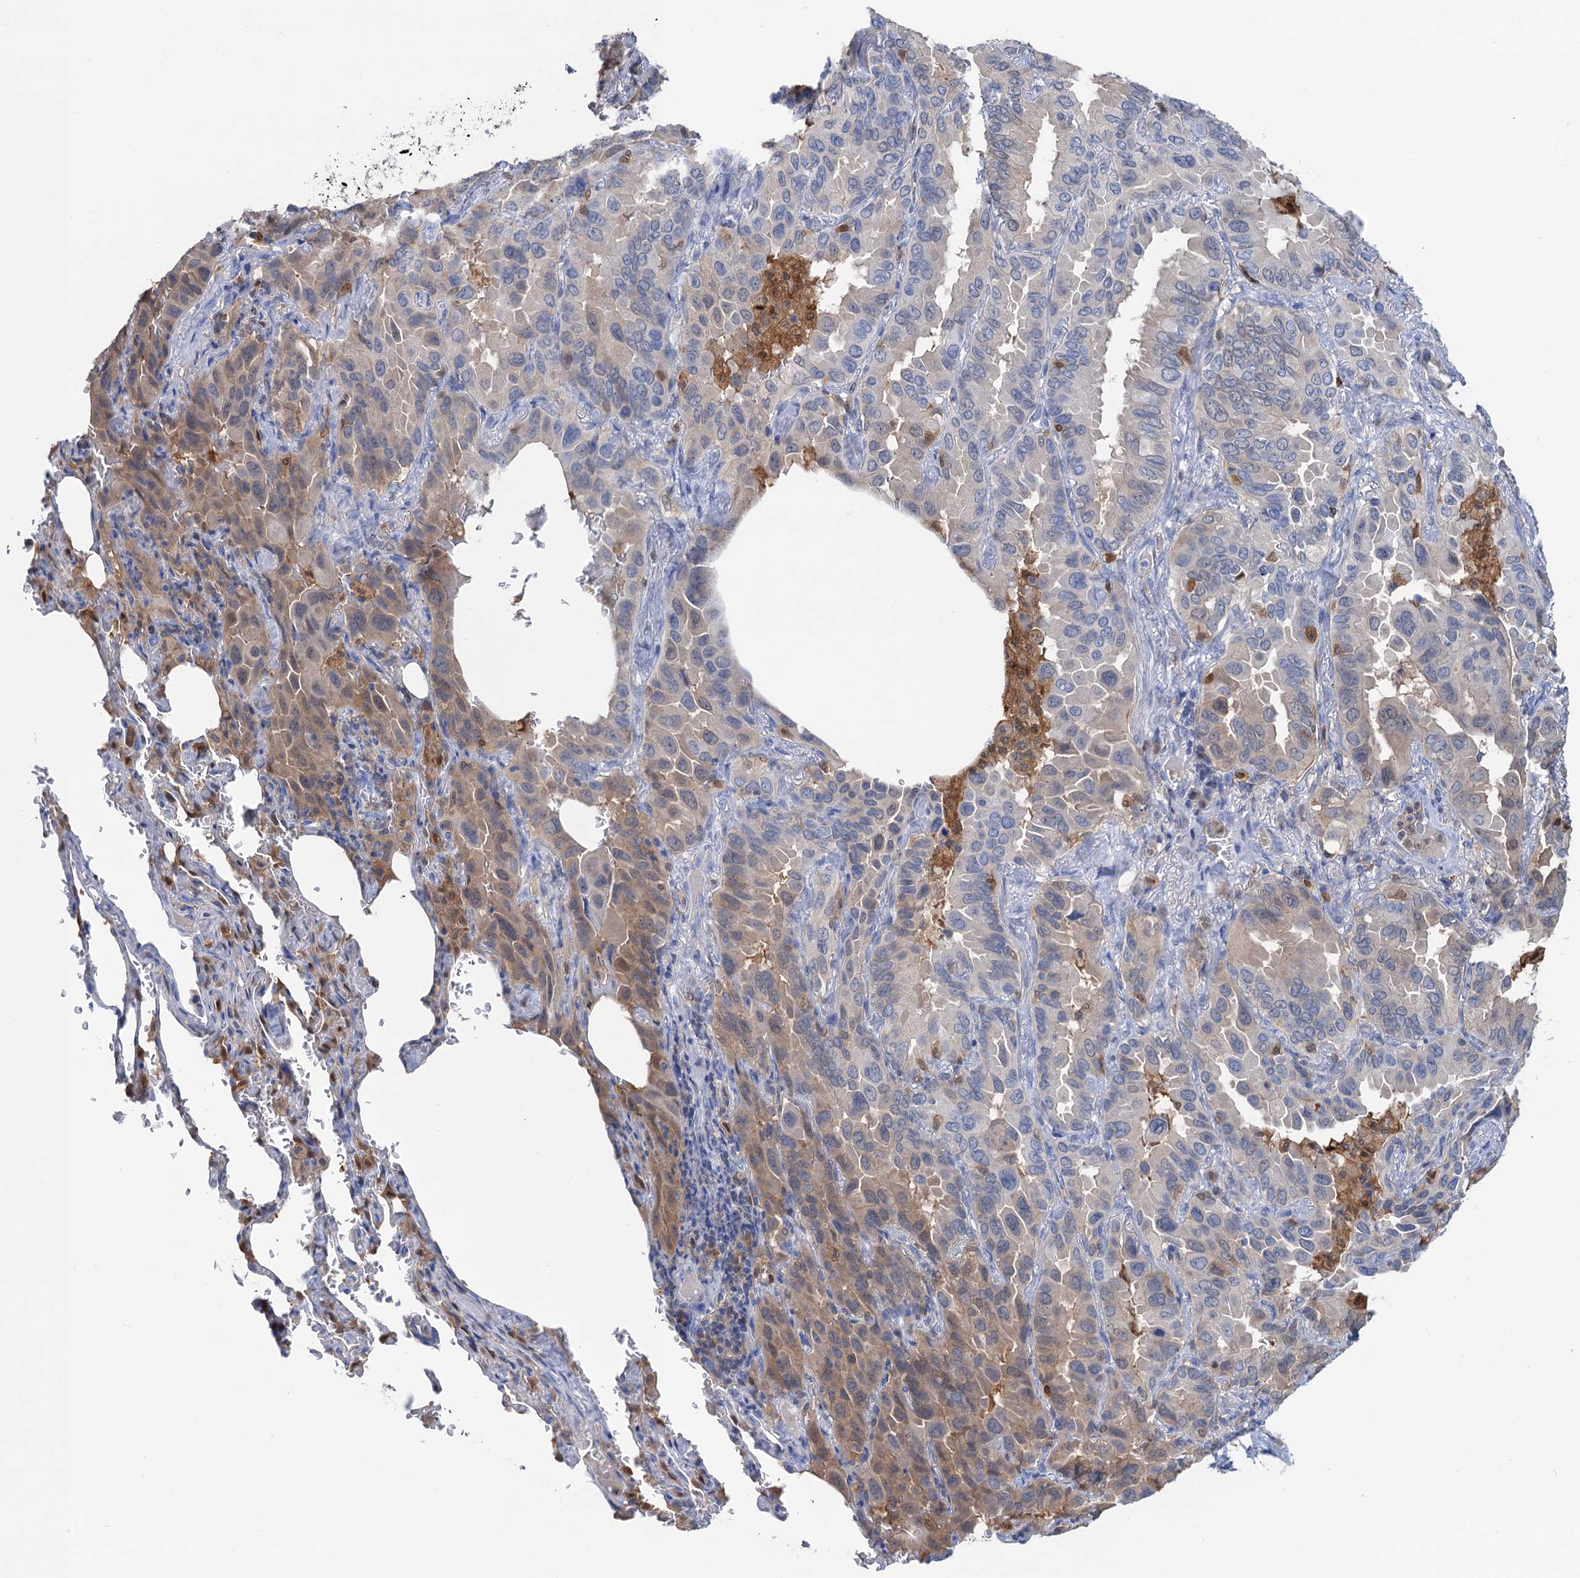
{"staining": {"intensity": "weak", "quantity": "25%-75%", "location": "cytoplasmic/membranous"}, "tissue": "lung cancer", "cell_type": "Tumor cells", "image_type": "cancer", "snomed": [{"axis": "morphology", "description": "Adenocarcinoma, NOS"}, {"axis": "topography", "description": "Lung"}], "caption": "Adenocarcinoma (lung) stained with DAB immunohistochemistry exhibits low levels of weak cytoplasmic/membranous positivity in about 25%-75% of tumor cells.", "gene": "FAH", "patient": {"sex": "male", "age": 64}}